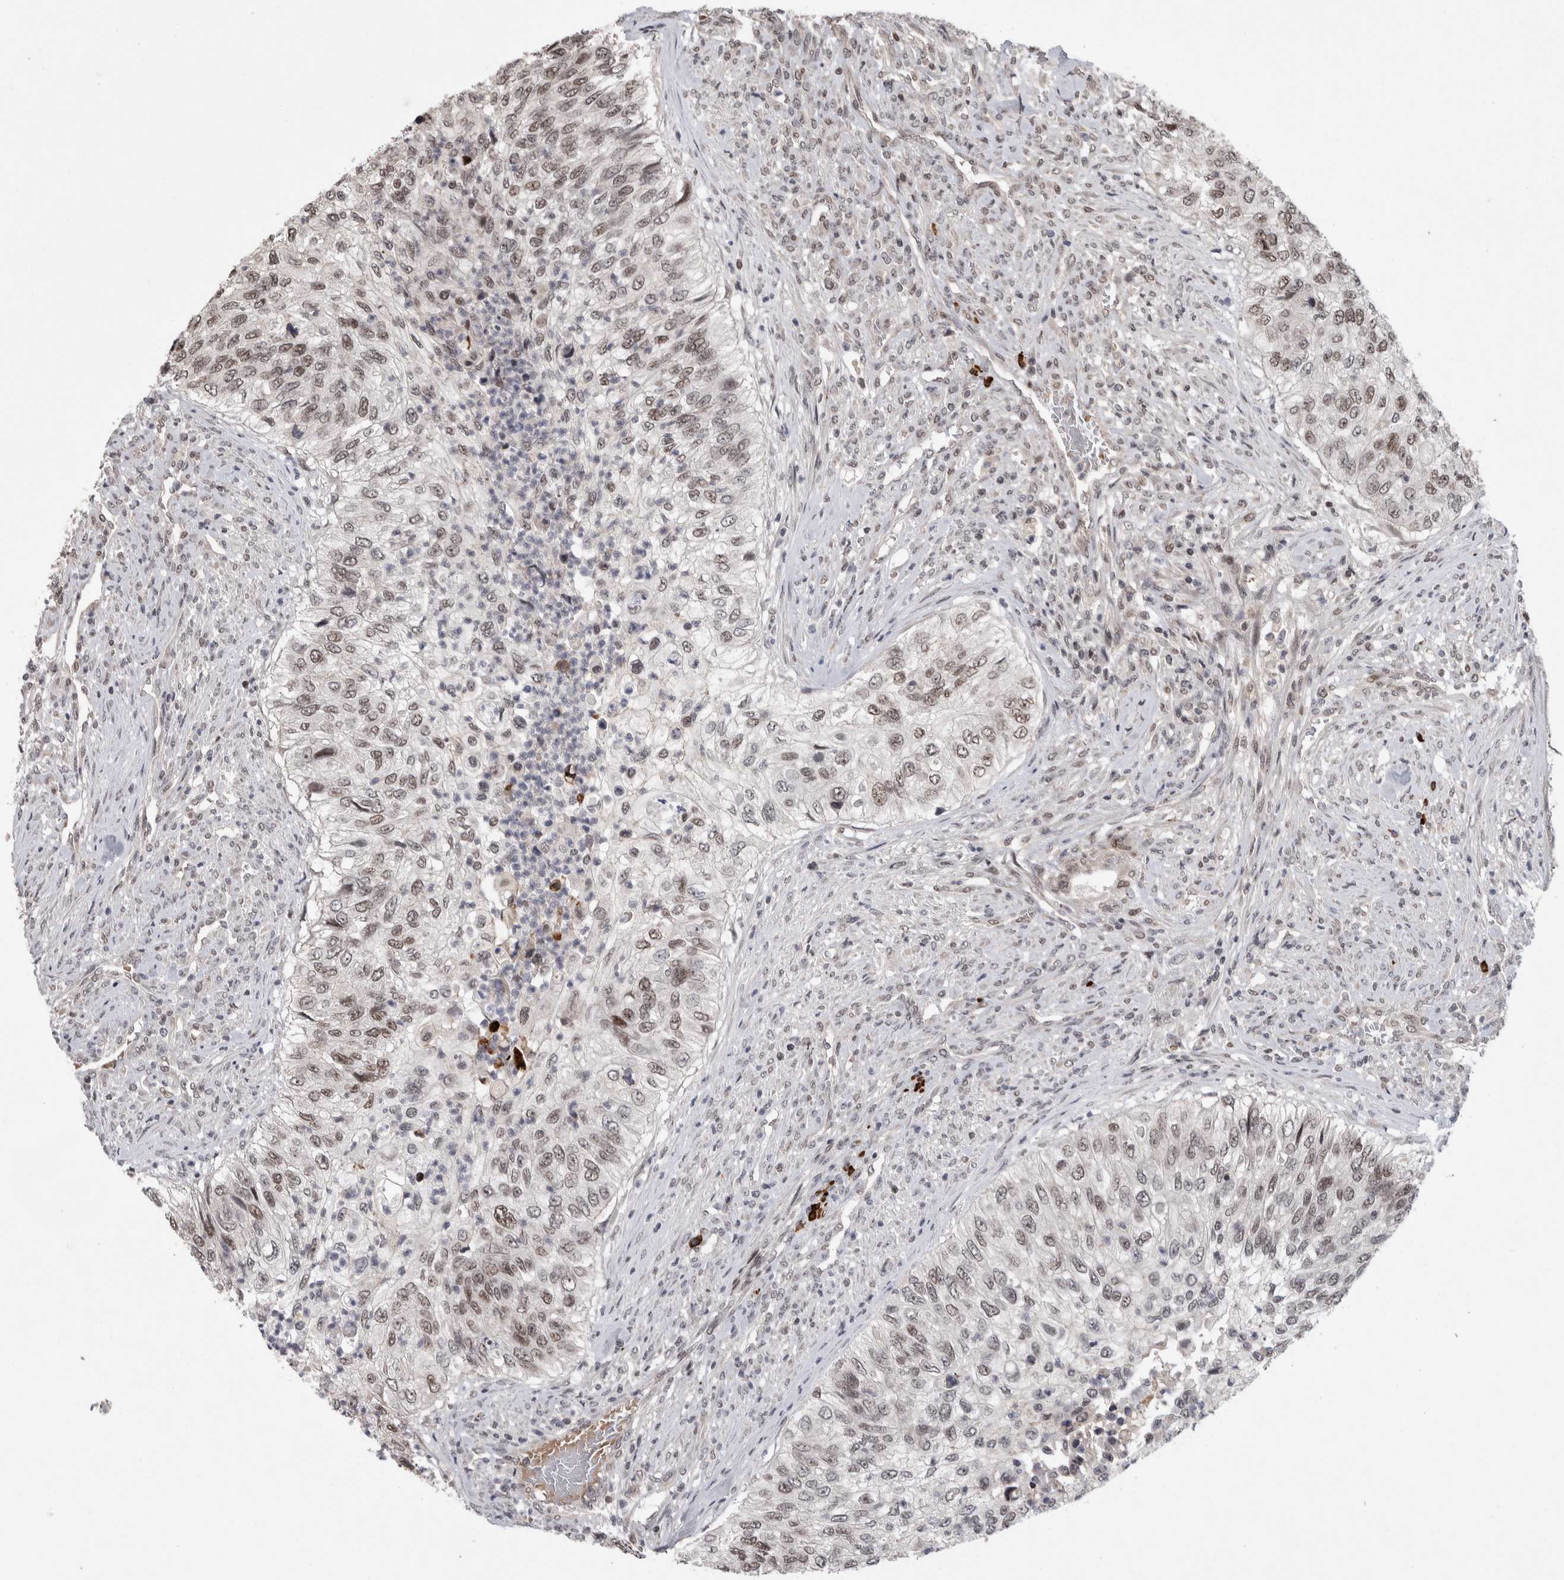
{"staining": {"intensity": "weak", "quantity": "25%-75%", "location": "nuclear"}, "tissue": "urothelial cancer", "cell_type": "Tumor cells", "image_type": "cancer", "snomed": [{"axis": "morphology", "description": "Urothelial carcinoma, High grade"}, {"axis": "topography", "description": "Urinary bladder"}], "caption": "IHC micrograph of neoplastic tissue: human urothelial cancer stained using IHC exhibits low levels of weak protein expression localized specifically in the nuclear of tumor cells, appearing as a nuclear brown color.", "gene": "ZNF592", "patient": {"sex": "female", "age": 60}}